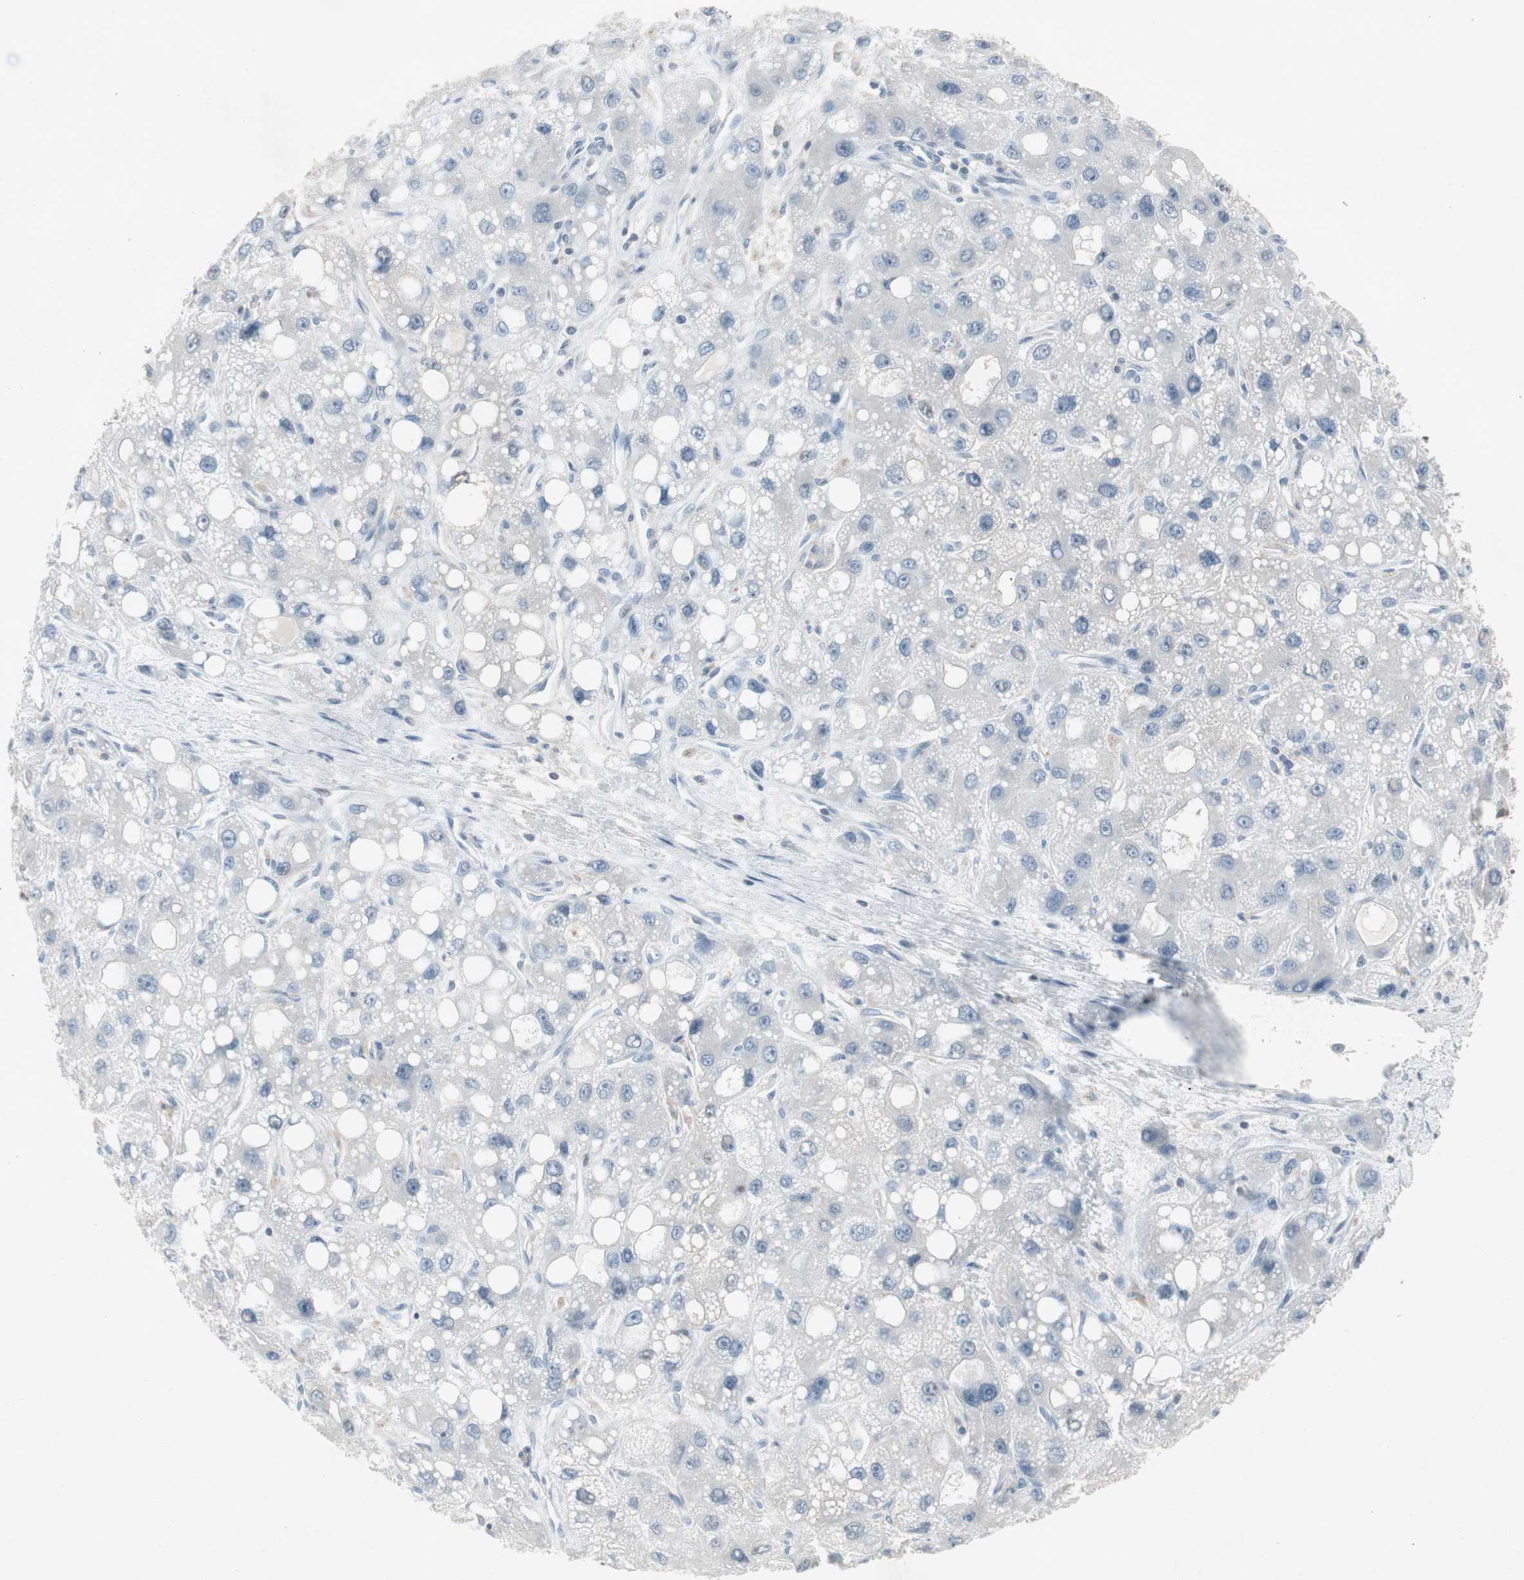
{"staining": {"intensity": "negative", "quantity": "none", "location": "none"}, "tissue": "liver cancer", "cell_type": "Tumor cells", "image_type": "cancer", "snomed": [{"axis": "morphology", "description": "Carcinoma, Hepatocellular, NOS"}, {"axis": "topography", "description": "Liver"}], "caption": "IHC micrograph of neoplastic tissue: human liver cancer stained with DAB exhibits no significant protein positivity in tumor cells. Nuclei are stained in blue.", "gene": "ARG2", "patient": {"sex": "male", "age": 55}}